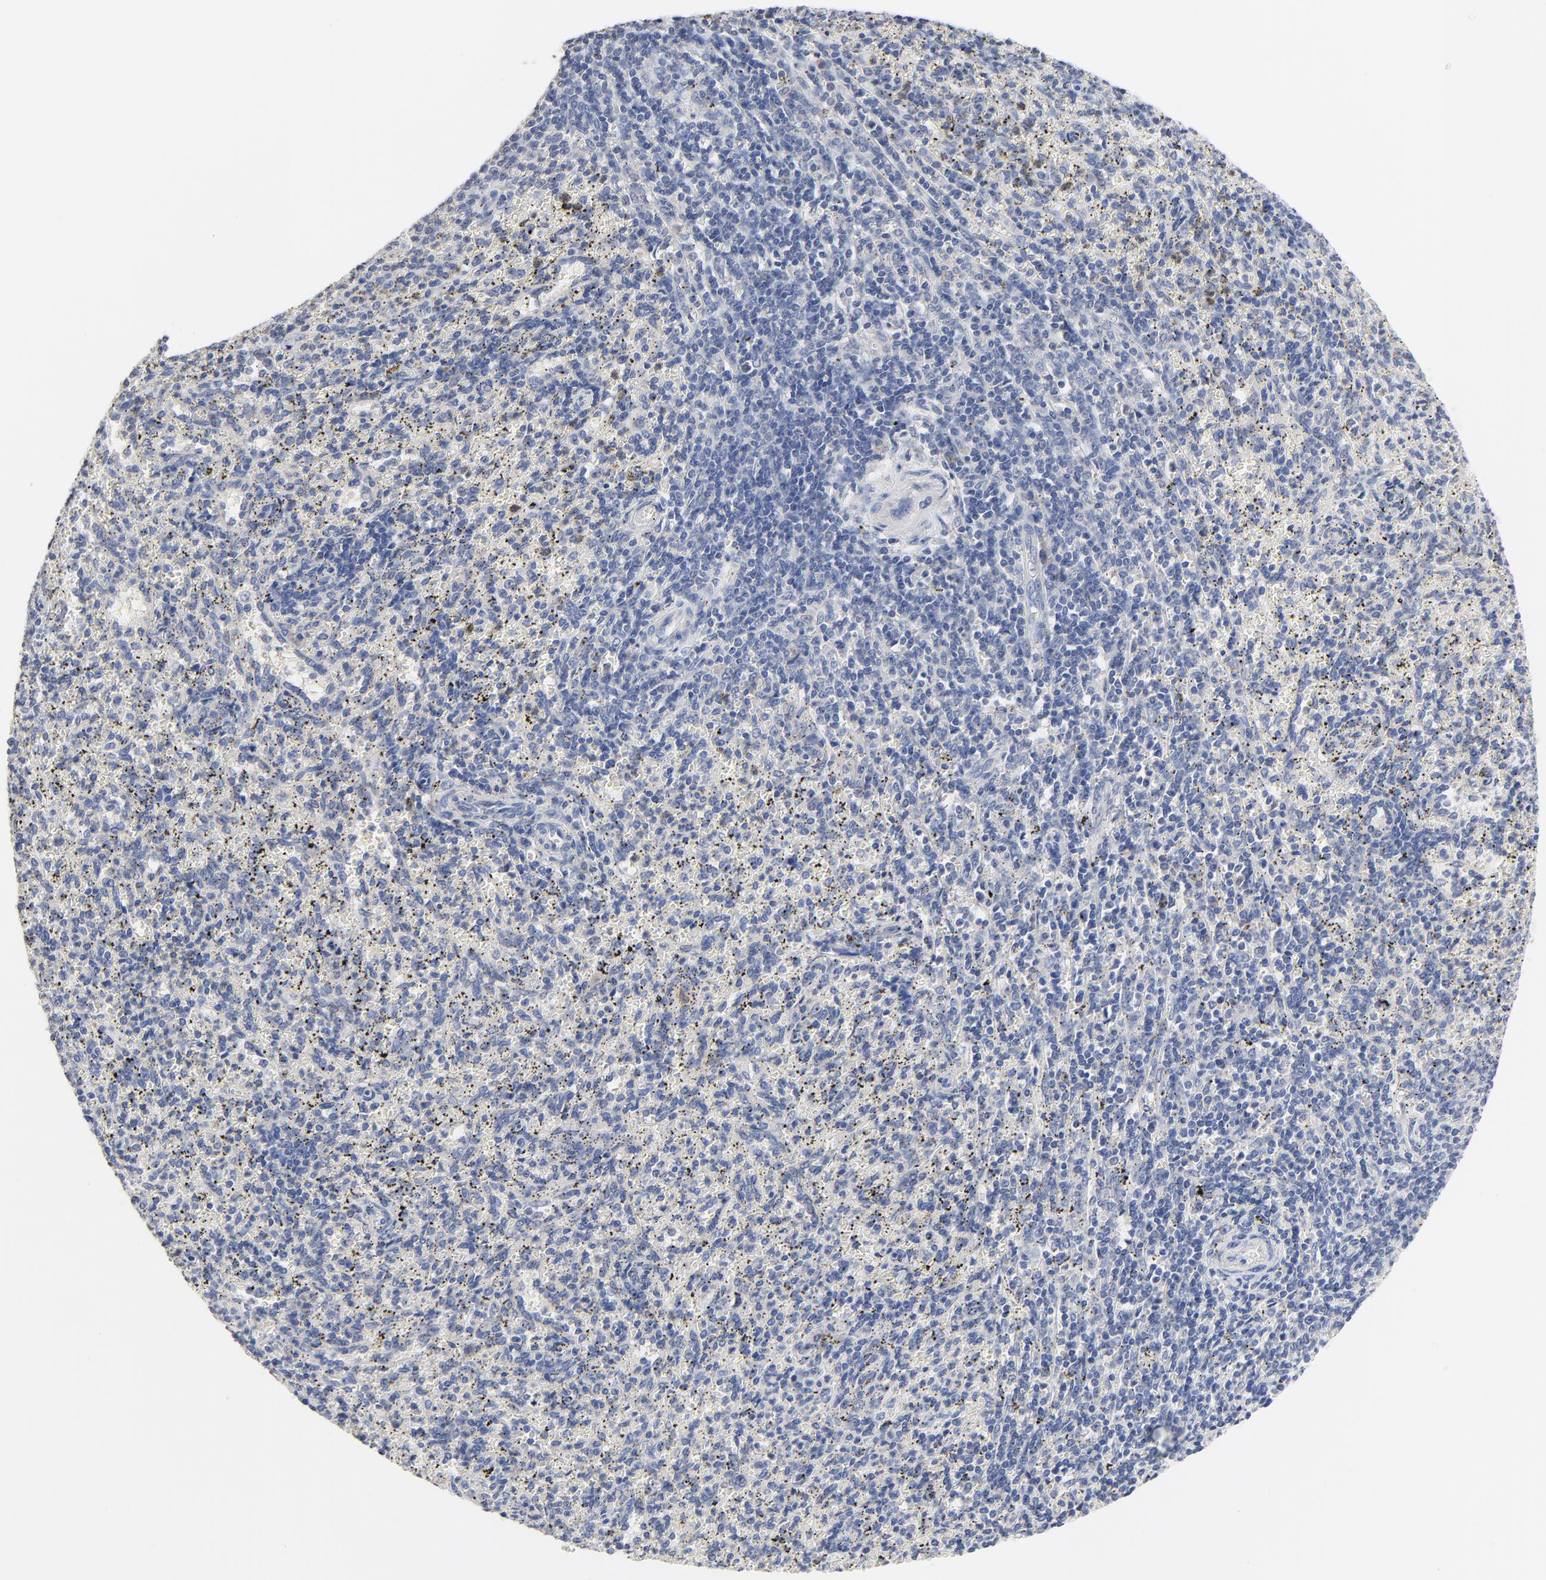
{"staining": {"intensity": "negative", "quantity": "none", "location": "none"}, "tissue": "spleen", "cell_type": "Cells in red pulp", "image_type": "normal", "snomed": [{"axis": "morphology", "description": "Normal tissue, NOS"}, {"axis": "topography", "description": "Spleen"}], "caption": "Immunohistochemistry (IHC) histopathology image of normal spleen: spleen stained with DAB (3,3'-diaminobenzidine) displays no significant protein positivity in cells in red pulp. Brightfield microscopy of IHC stained with DAB (3,3'-diaminobenzidine) (brown) and hematoxylin (blue), captured at high magnification.", "gene": "FBXL5", "patient": {"sex": "female", "age": 10}}